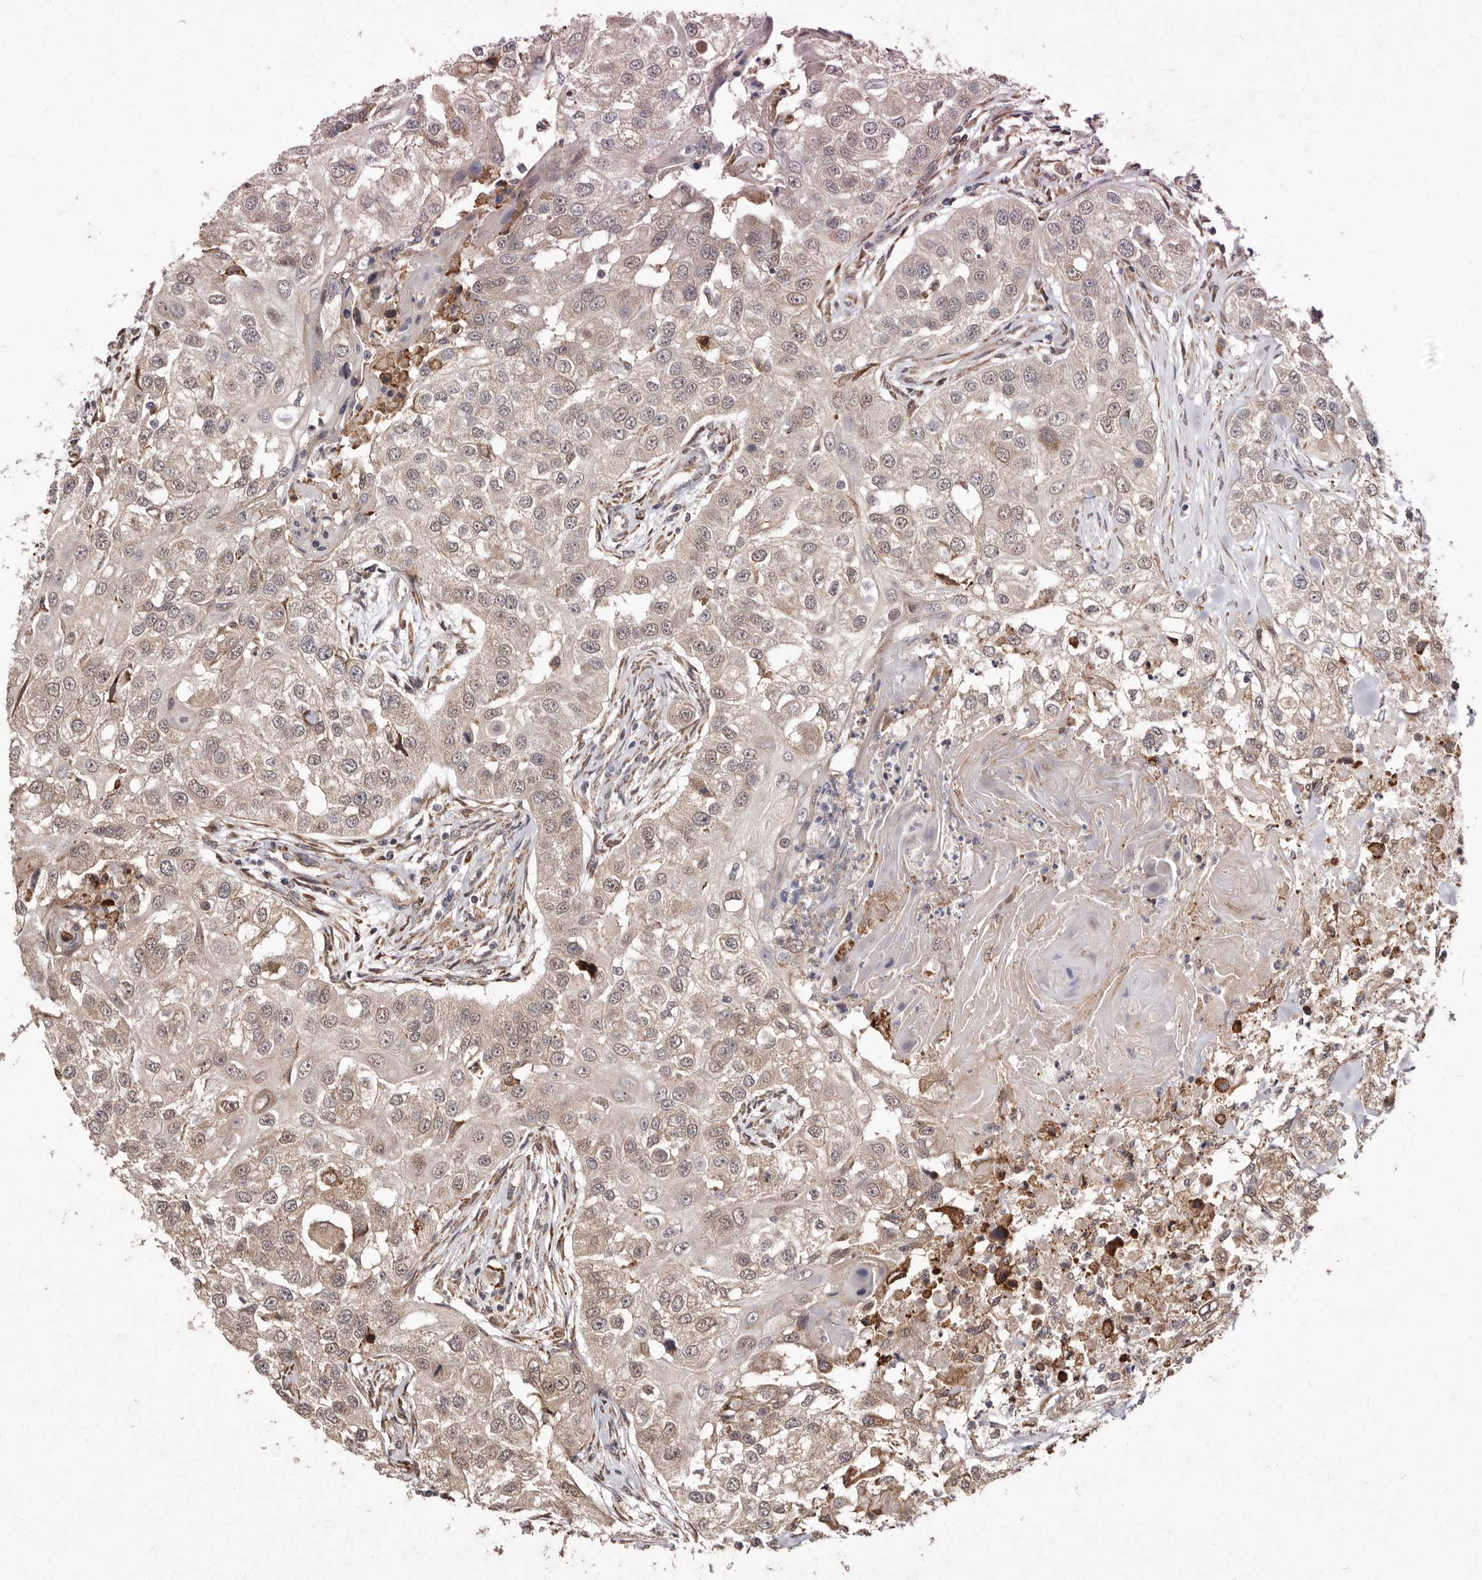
{"staining": {"intensity": "moderate", "quantity": "25%-75%", "location": "cytoplasmic/membranous"}, "tissue": "head and neck cancer", "cell_type": "Tumor cells", "image_type": "cancer", "snomed": [{"axis": "morphology", "description": "Normal tissue, NOS"}, {"axis": "morphology", "description": "Squamous cell carcinoma, NOS"}, {"axis": "topography", "description": "Skeletal muscle"}, {"axis": "topography", "description": "Head-Neck"}], "caption": "Squamous cell carcinoma (head and neck) stained for a protein (brown) displays moderate cytoplasmic/membranous positive positivity in approximately 25%-75% of tumor cells.", "gene": "RRM2B", "patient": {"sex": "male", "age": 51}}